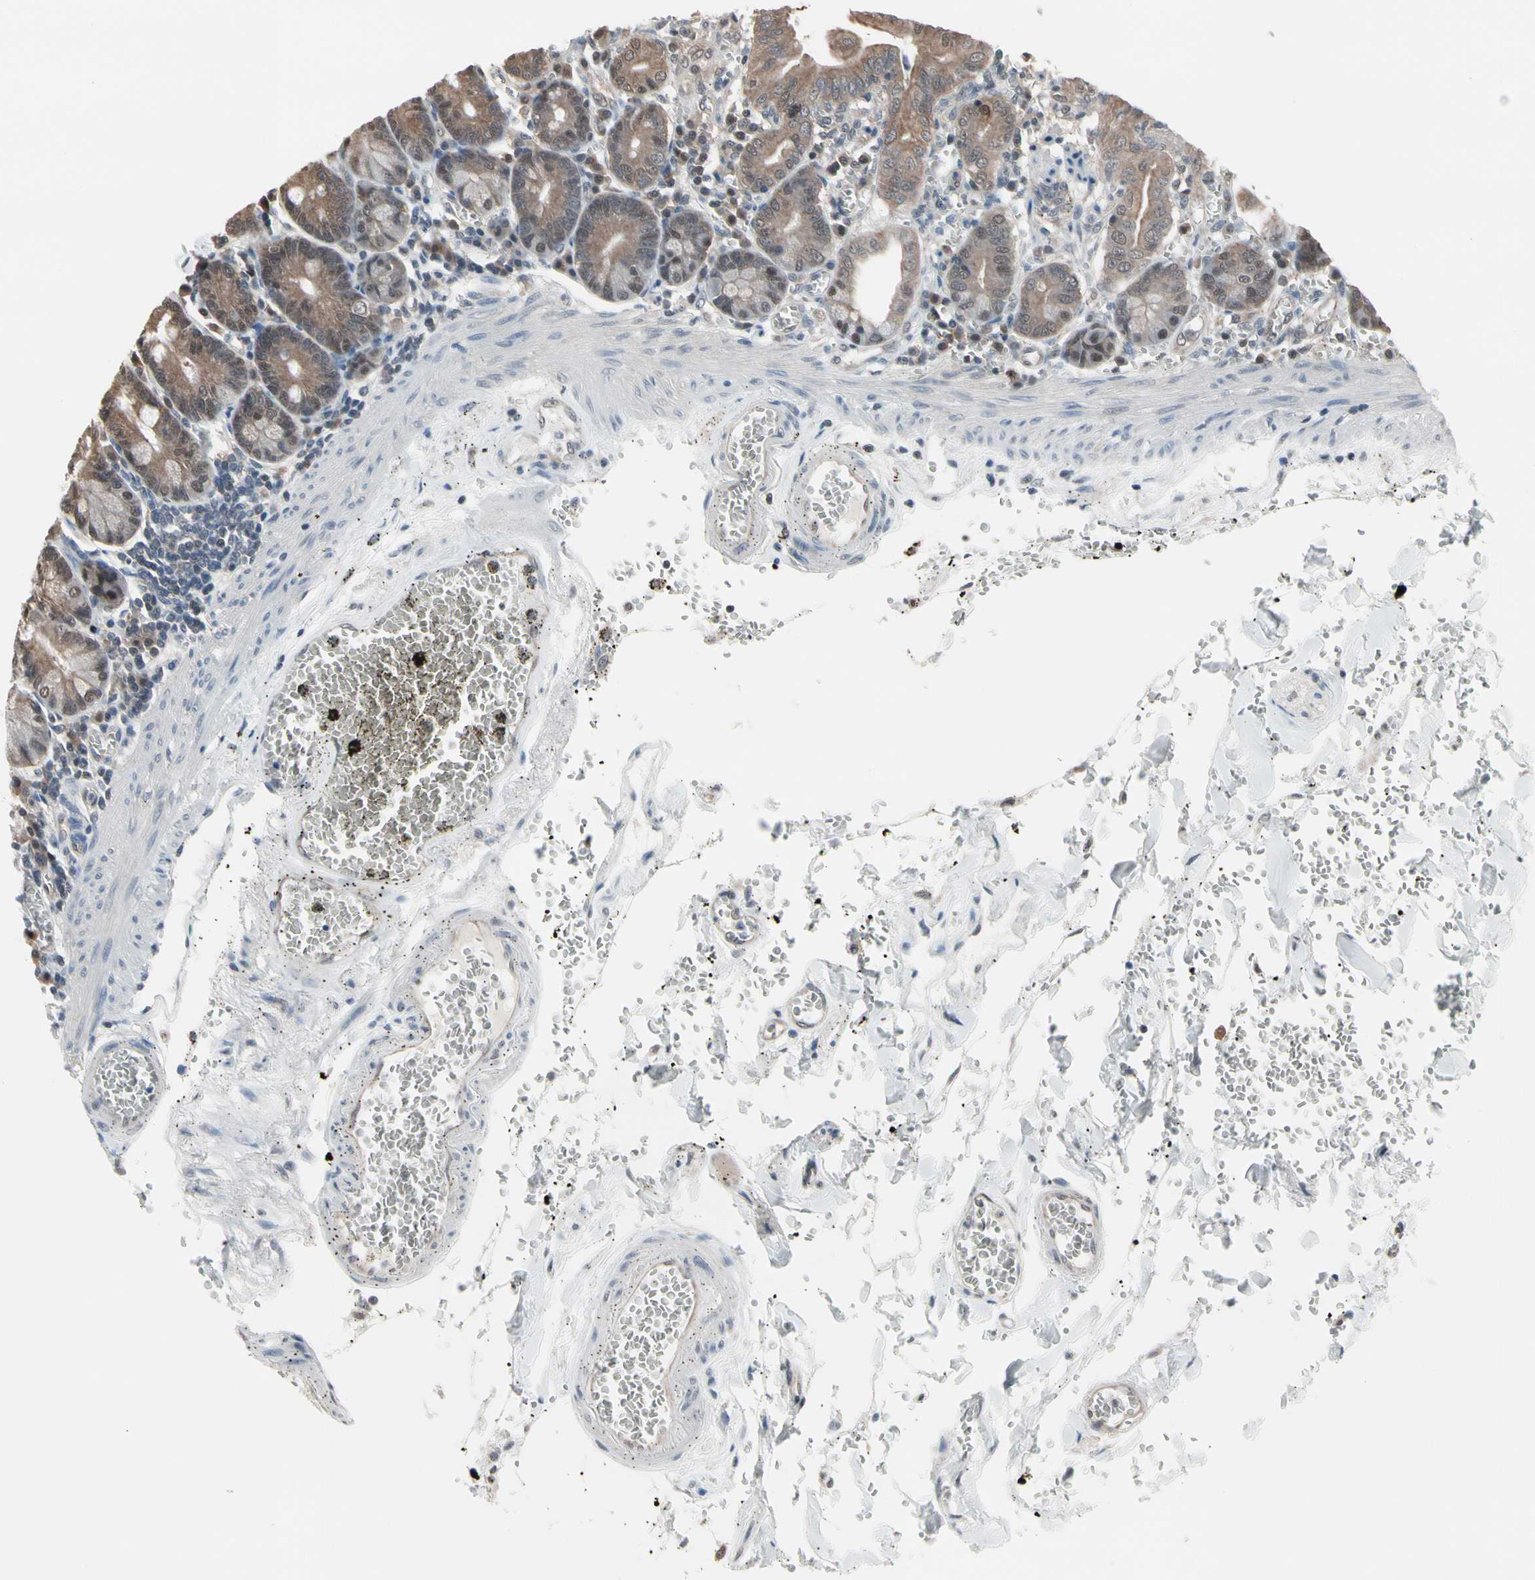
{"staining": {"intensity": "moderate", "quantity": ">75%", "location": "cytoplasmic/membranous"}, "tissue": "small intestine", "cell_type": "Glandular cells", "image_type": "normal", "snomed": [{"axis": "morphology", "description": "Normal tissue, NOS"}, {"axis": "topography", "description": "Small intestine"}], "caption": "A micrograph of small intestine stained for a protein reveals moderate cytoplasmic/membranous brown staining in glandular cells. The protein is shown in brown color, while the nuclei are stained blue.", "gene": "ENSG00000256646", "patient": {"sex": "male", "age": 71}}